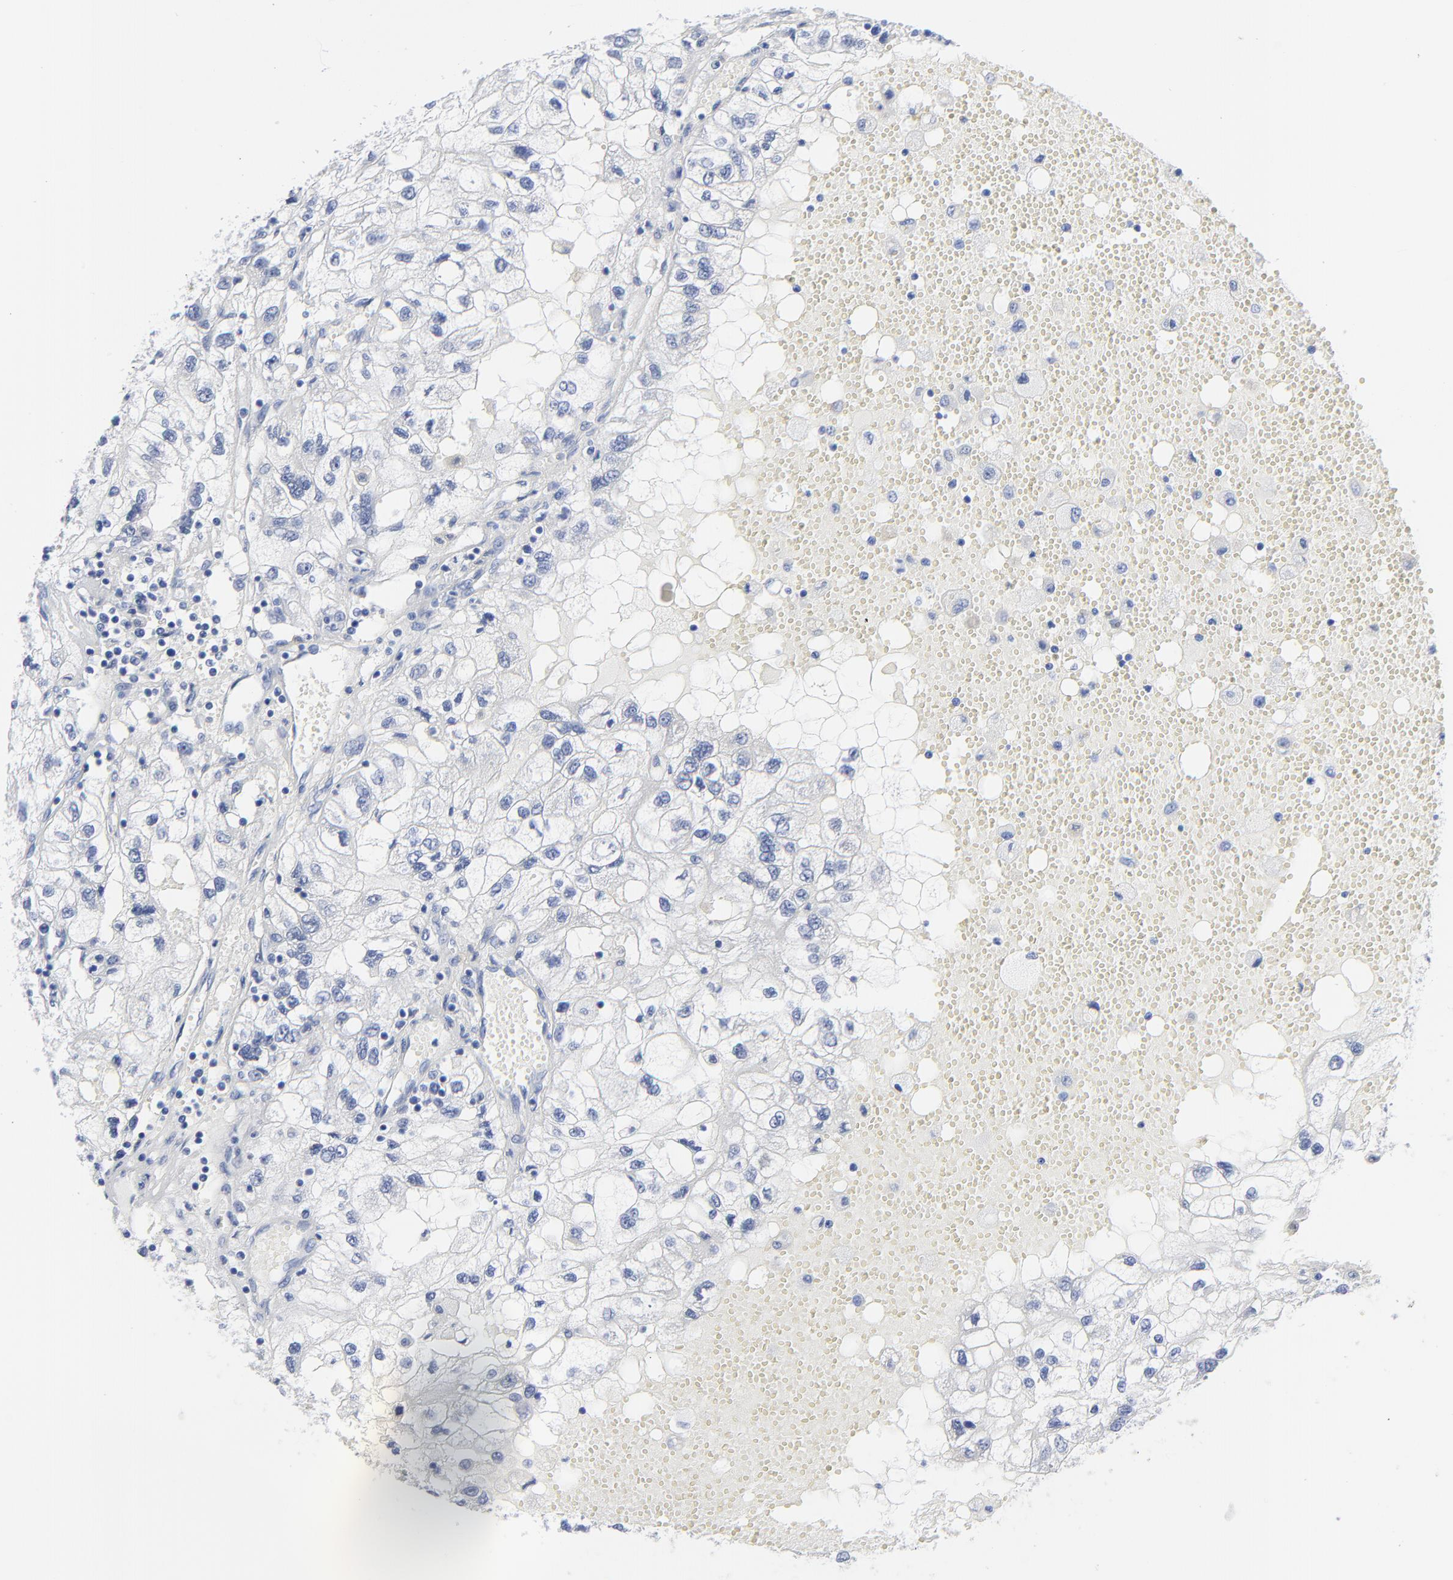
{"staining": {"intensity": "negative", "quantity": "none", "location": "none"}, "tissue": "renal cancer", "cell_type": "Tumor cells", "image_type": "cancer", "snomed": [{"axis": "morphology", "description": "Normal tissue, NOS"}, {"axis": "morphology", "description": "Adenocarcinoma, NOS"}, {"axis": "topography", "description": "Kidney"}], "caption": "Immunohistochemistry photomicrograph of renal cancer stained for a protein (brown), which displays no staining in tumor cells. (IHC, brightfield microscopy, high magnification).", "gene": "STAT2", "patient": {"sex": "male", "age": 71}}